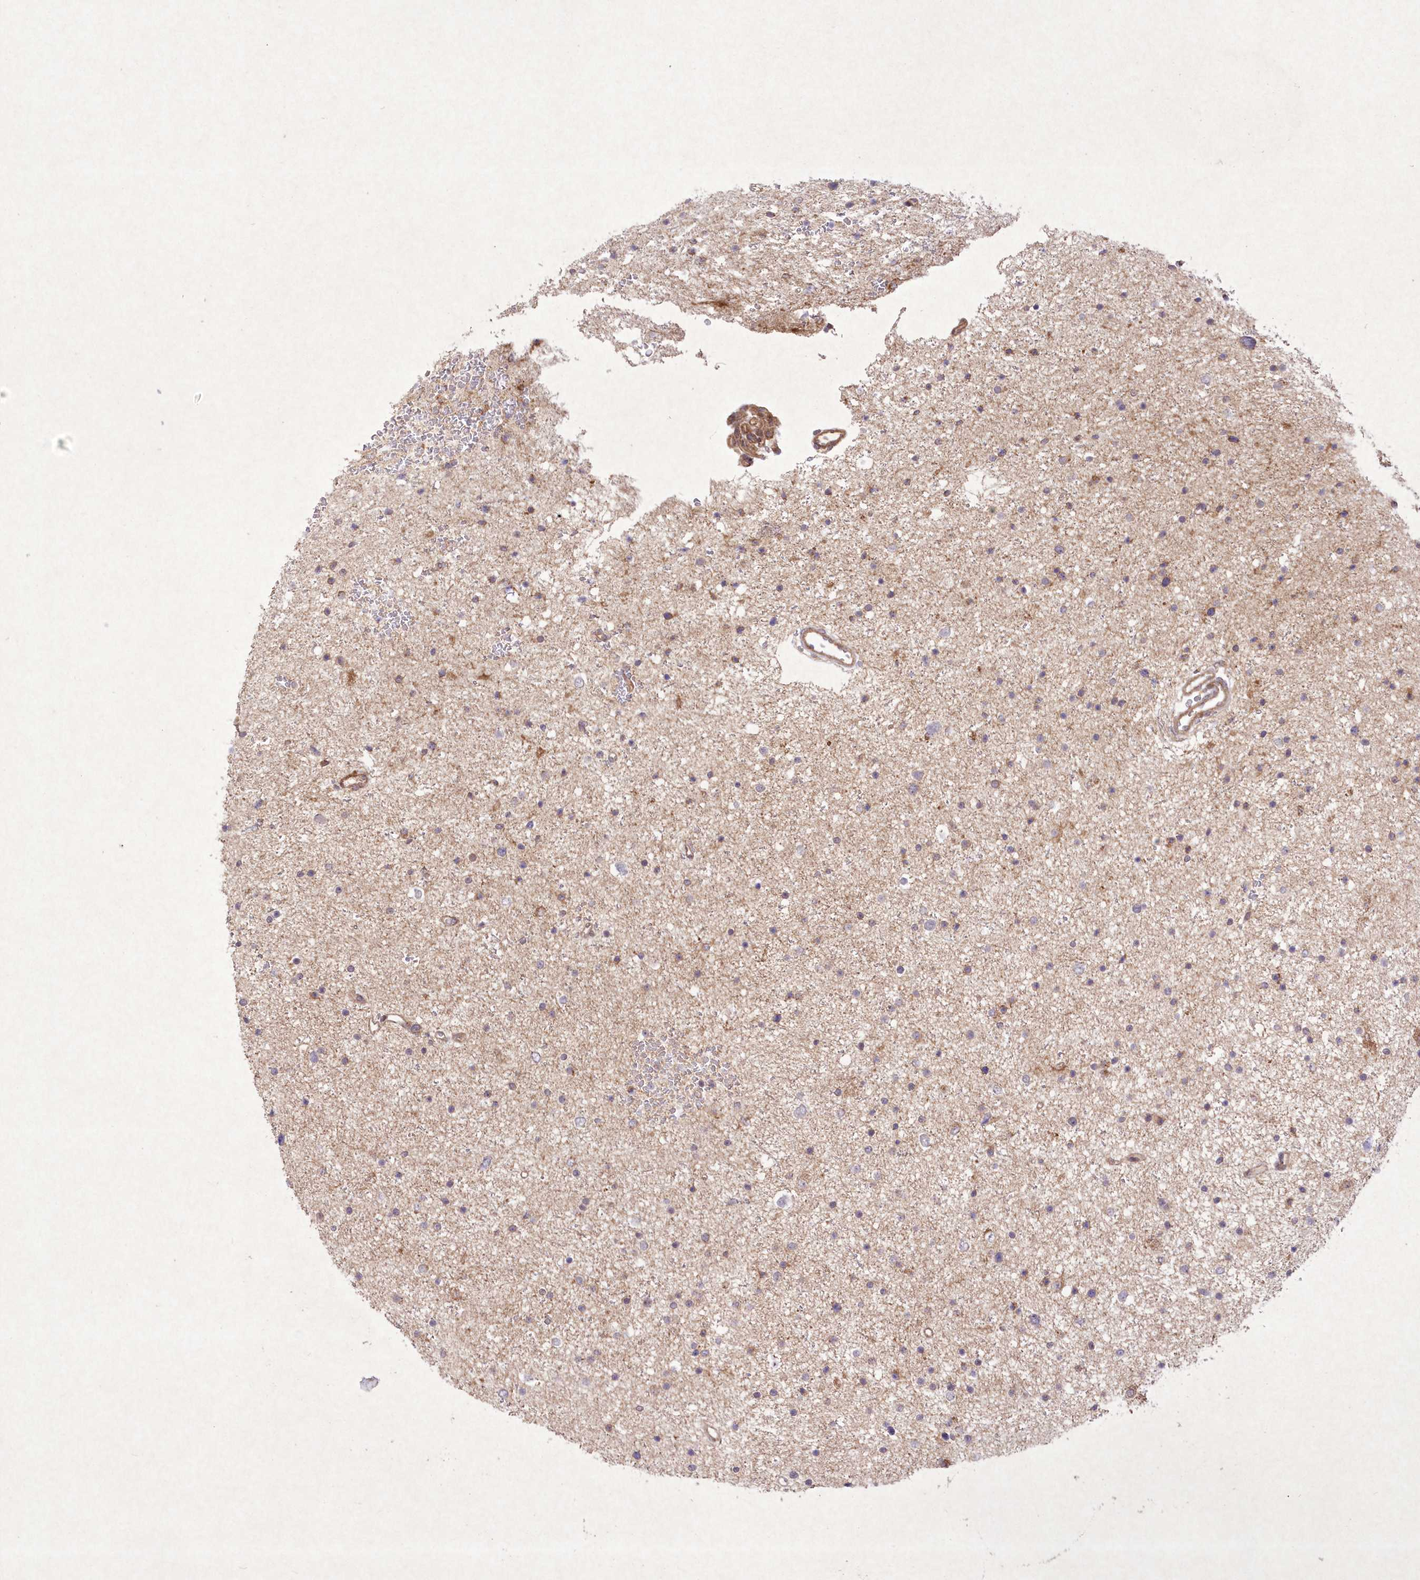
{"staining": {"intensity": "moderate", "quantity": "<25%", "location": "cytoplasmic/membranous"}, "tissue": "glioma", "cell_type": "Tumor cells", "image_type": "cancer", "snomed": [{"axis": "morphology", "description": "Glioma, malignant, Low grade"}, {"axis": "topography", "description": "Brain"}], "caption": "Immunohistochemical staining of human glioma displays low levels of moderate cytoplasmic/membranous protein staining in about <25% of tumor cells.", "gene": "APOM", "patient": {"sex": "female", "age": 37}}